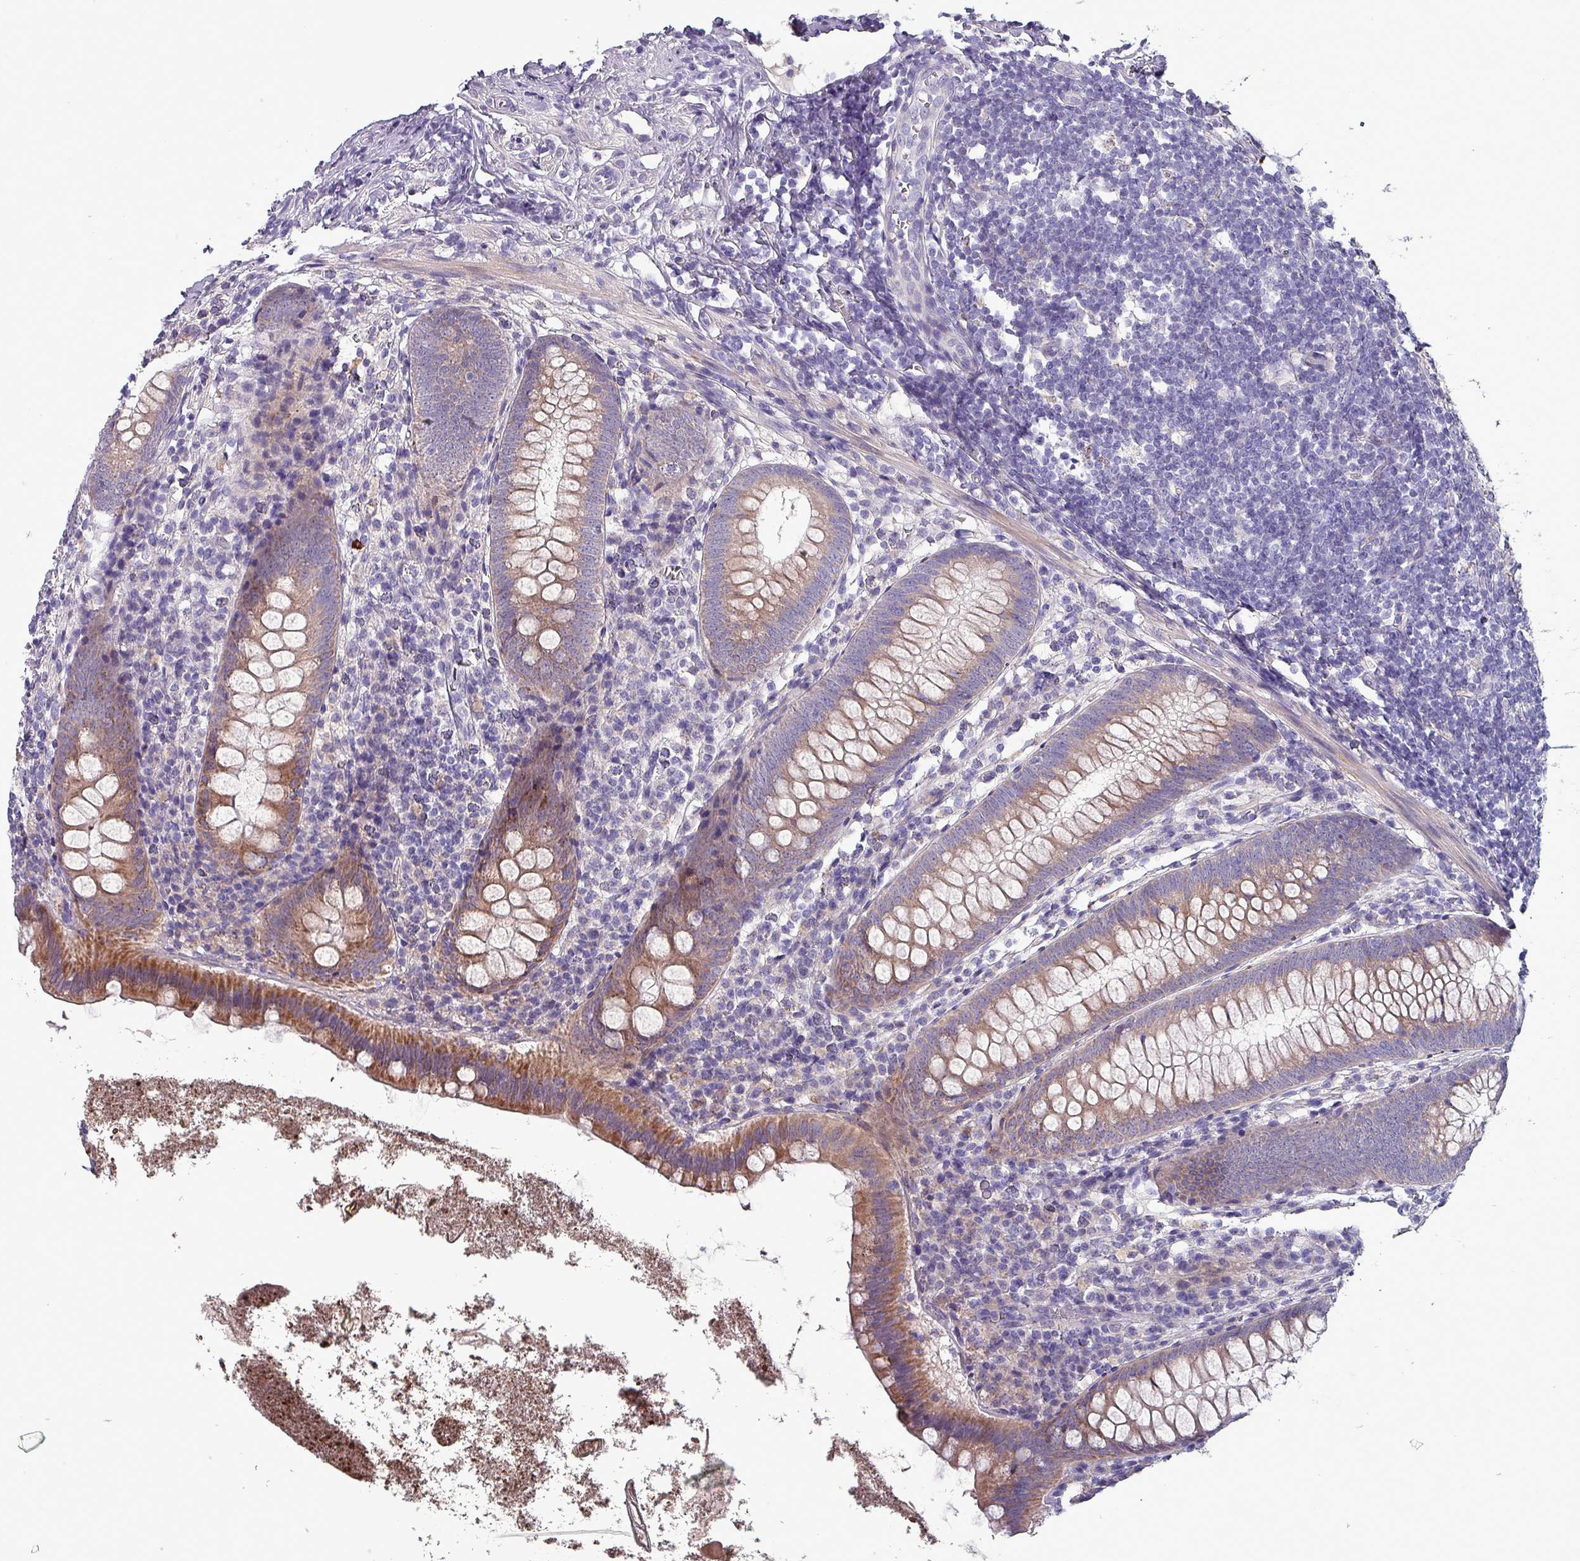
{"staining": {"intensity": "strong", "quantity": "25%-75%", "location": "cytoplasmic/membranous"}, "tissue": "appendix", "cell_type": "Glandular cells", "image_type": "normal", "snomed": [{"axis": "morphology", "description": "Normal tissue, NOS"}, {"axis": "topography", "description": "Appendix"}], "caption": "Strong cytoplasmic/membranous expression is identified in about 25%-75% of glandular cells in normal appendix. (IHC, brightfield microscopy, high magnification).", "gene": "HSD3B7", "patient": {"sex": "female", "age": 51}}